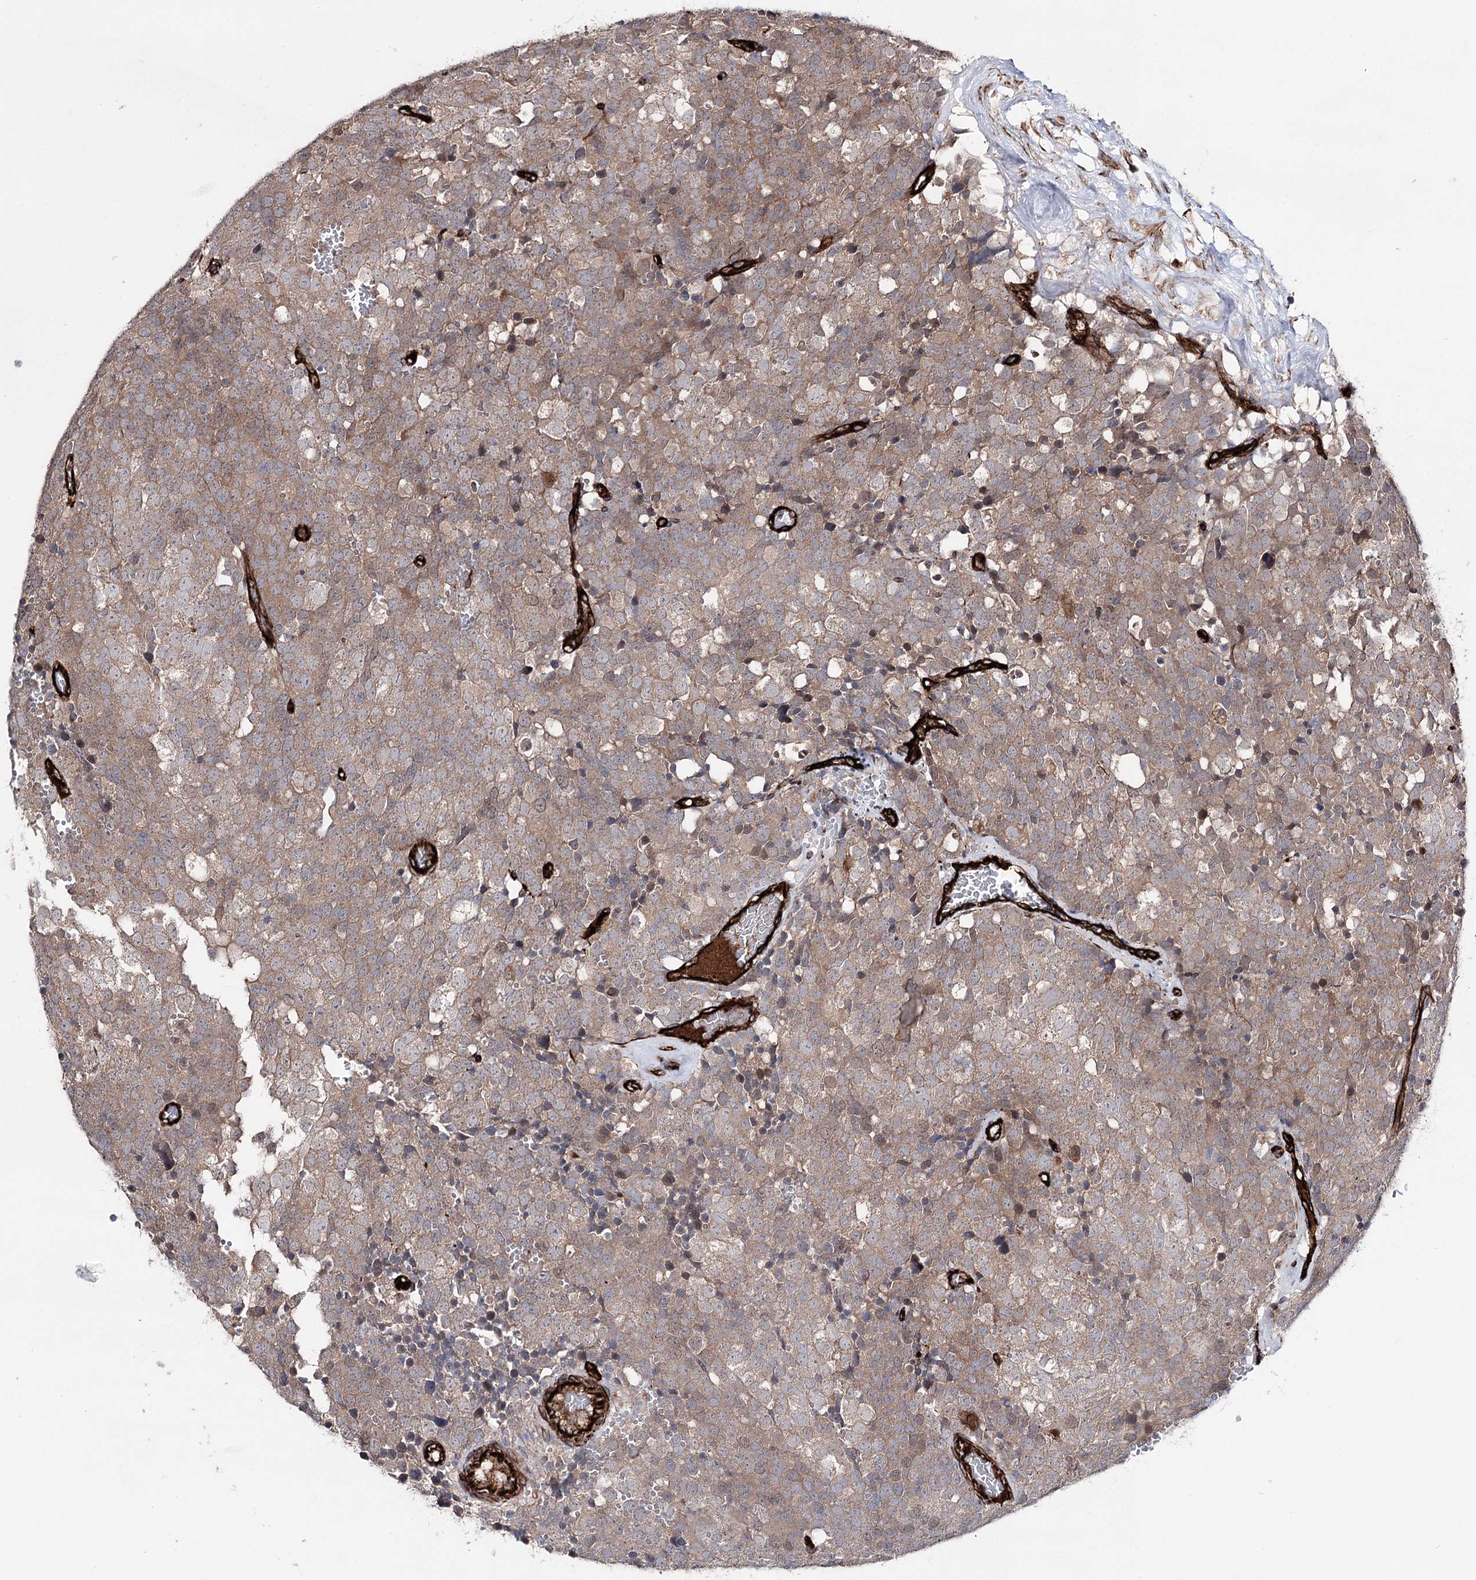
{"staining": {"intensity": "moderate", "quantity": ">75%", "location": "cytoplasmic/membranous"}, "tissue": "testis cancer", "cell_type": "Tumor cells", "image_type": "cancer", "snomed": [{"axis": "morphology", "description": "Seminoma, NOS"}, {"axis": "topography", "description": "Testis"}], "caption": "An image of testis seminoma stained for a protein exhibits moderate cytoplasmic/membranous brown staining in tumor cells.", "gene": "MIB1", "patient": {"sex": "male", "age": 71}}